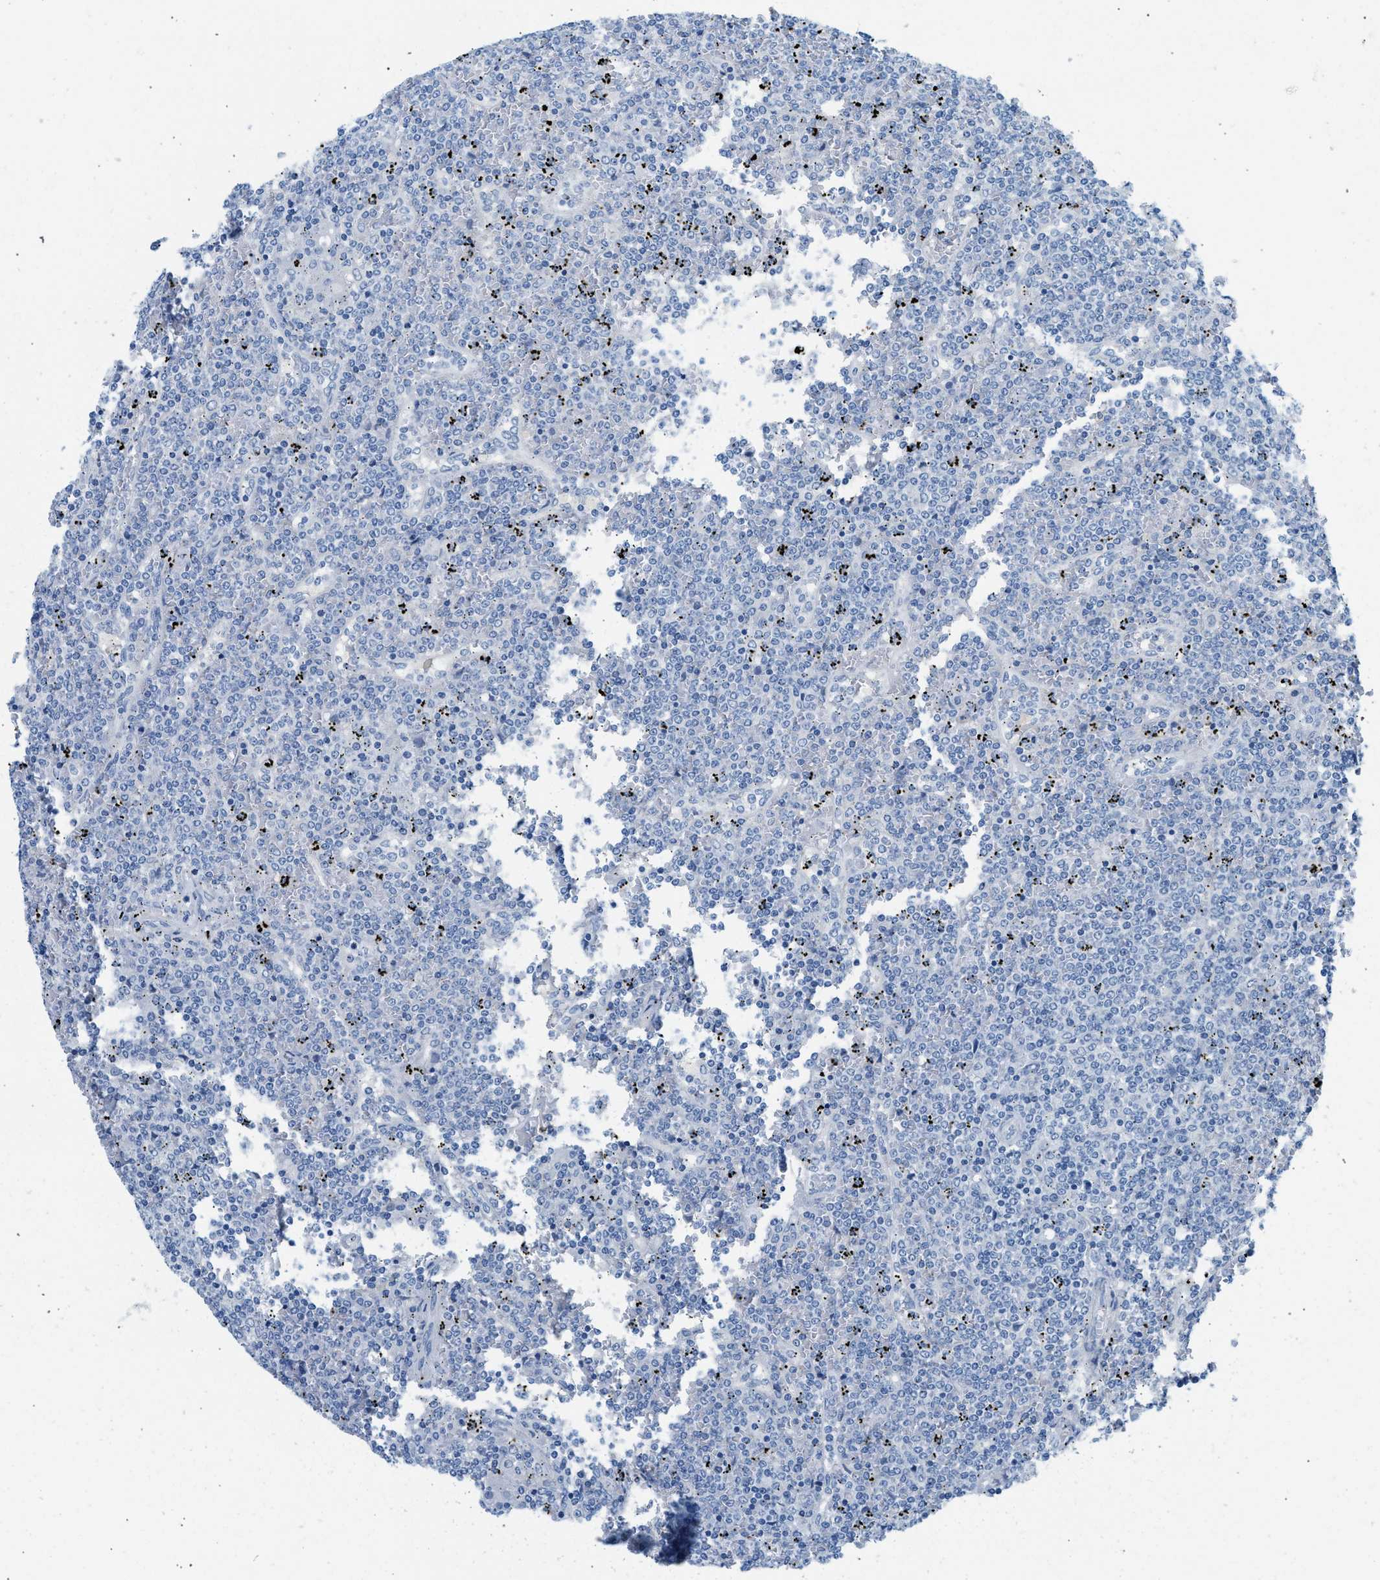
{"staining": {"intensity": "negative", "quantity": "none", "location": "none"}, "tissue": "lymphoma", "cell_type": "Tumor cells", "image_type": "cancer", "snomed": [{"axis": "morphology", "description": "Malignant lymphoma, non-Hodgkin's type, Low grade"}, {"axis": "topography", "description": "Spleen"}], "caption": "IHC histopathology image of neoplastic tissue: human malignant lymphoma, non-Hodgkin's type (low-grade) stained with DAB reveals no significant protein positivity in tumor cells.", "gene": "SPAM1", "patient": {"sex": "female", "age": 19}}